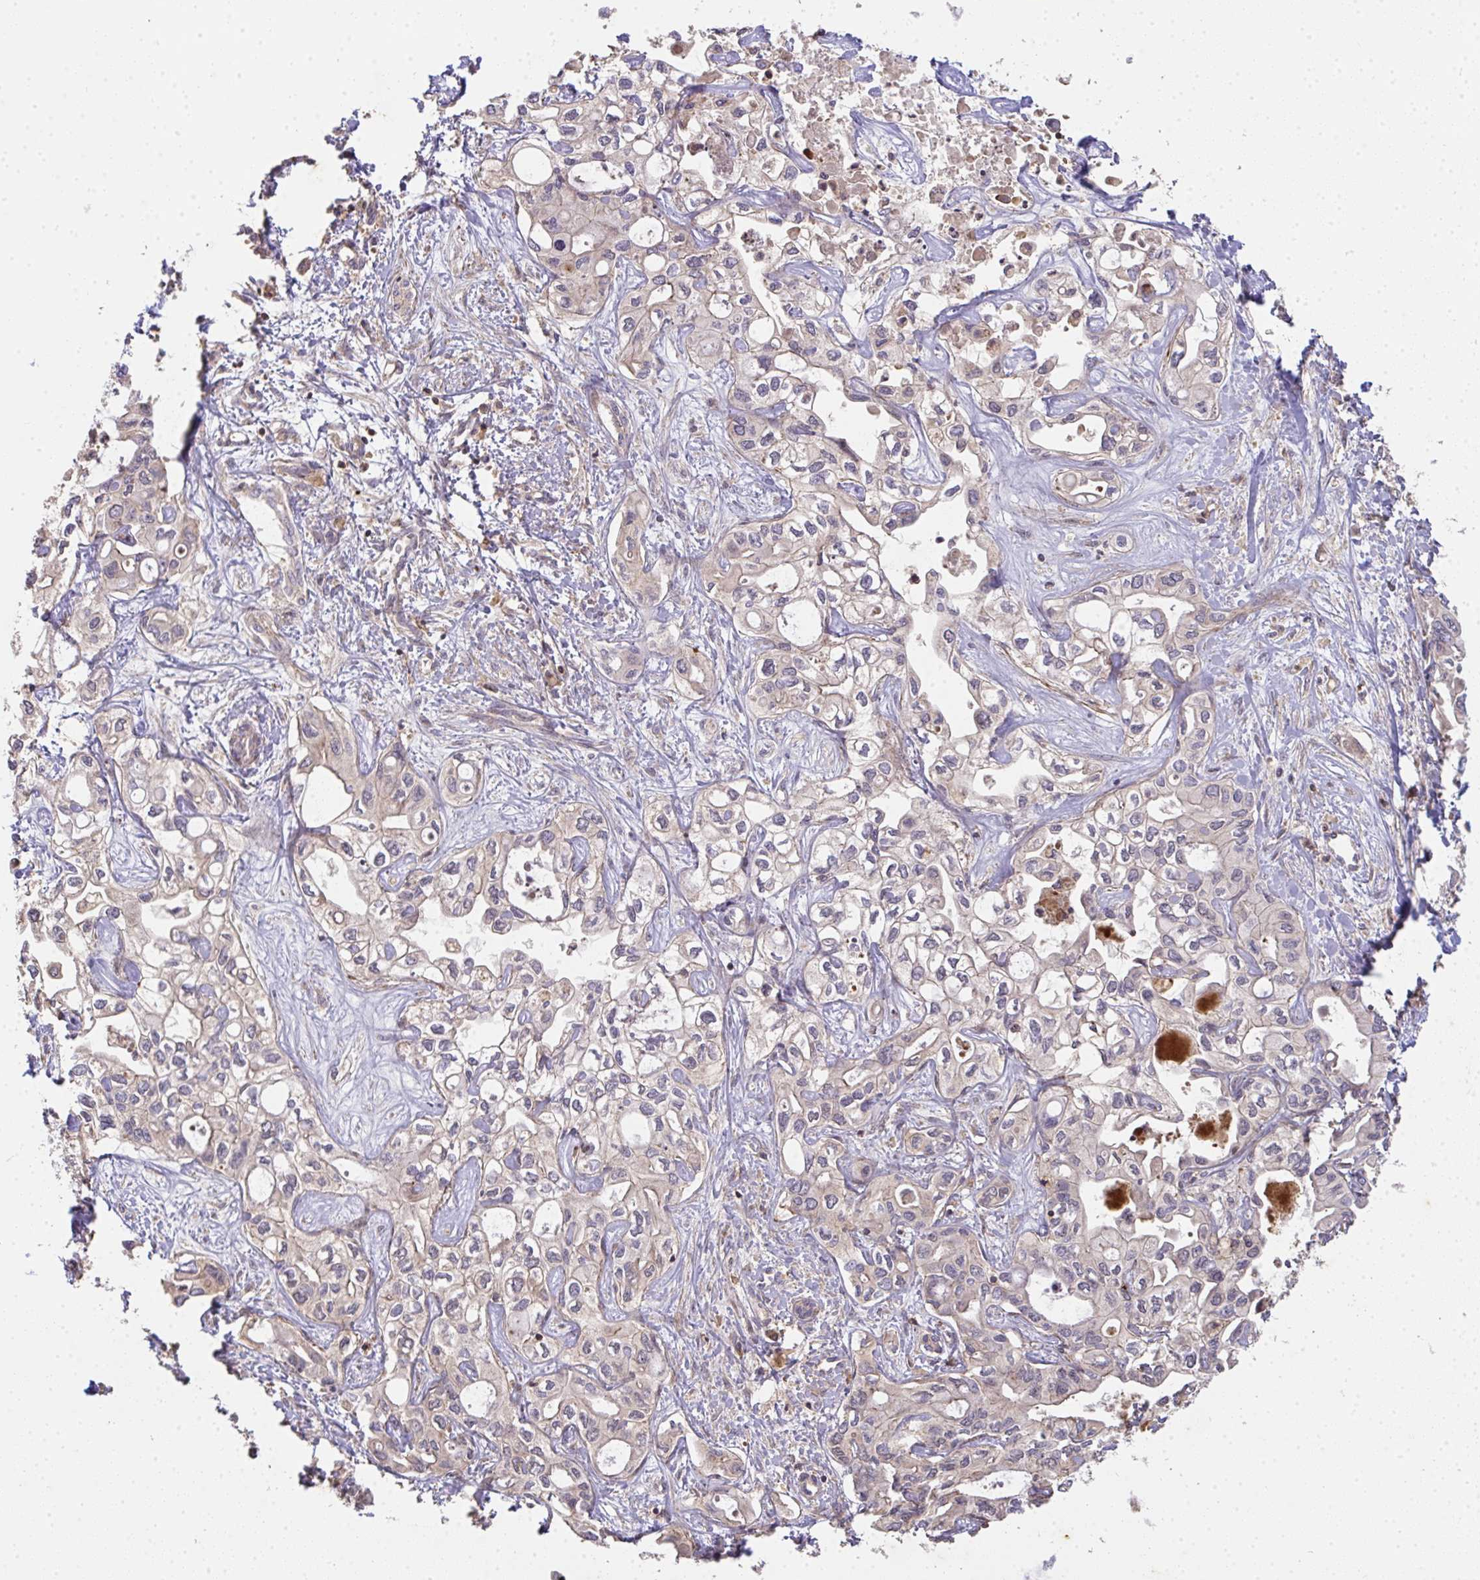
{"staining": {"intensity": "negative", "quantity": "none", "location": "none"}, "tissue": "liver cancer", "cell_type": "Tumor cells", "image_type": "cancer", "snomed": [{"axis": "morphology", "description": "Cholangiocarcinoma"}, {"axis": "topography", "description": "Liver"}], "caption": "IHC of human cholangiocarcinoma (liver) exhibits no expression in tumor cells.", "gene": "TNMD", "patient": {"sex": "female", "age": 64}}